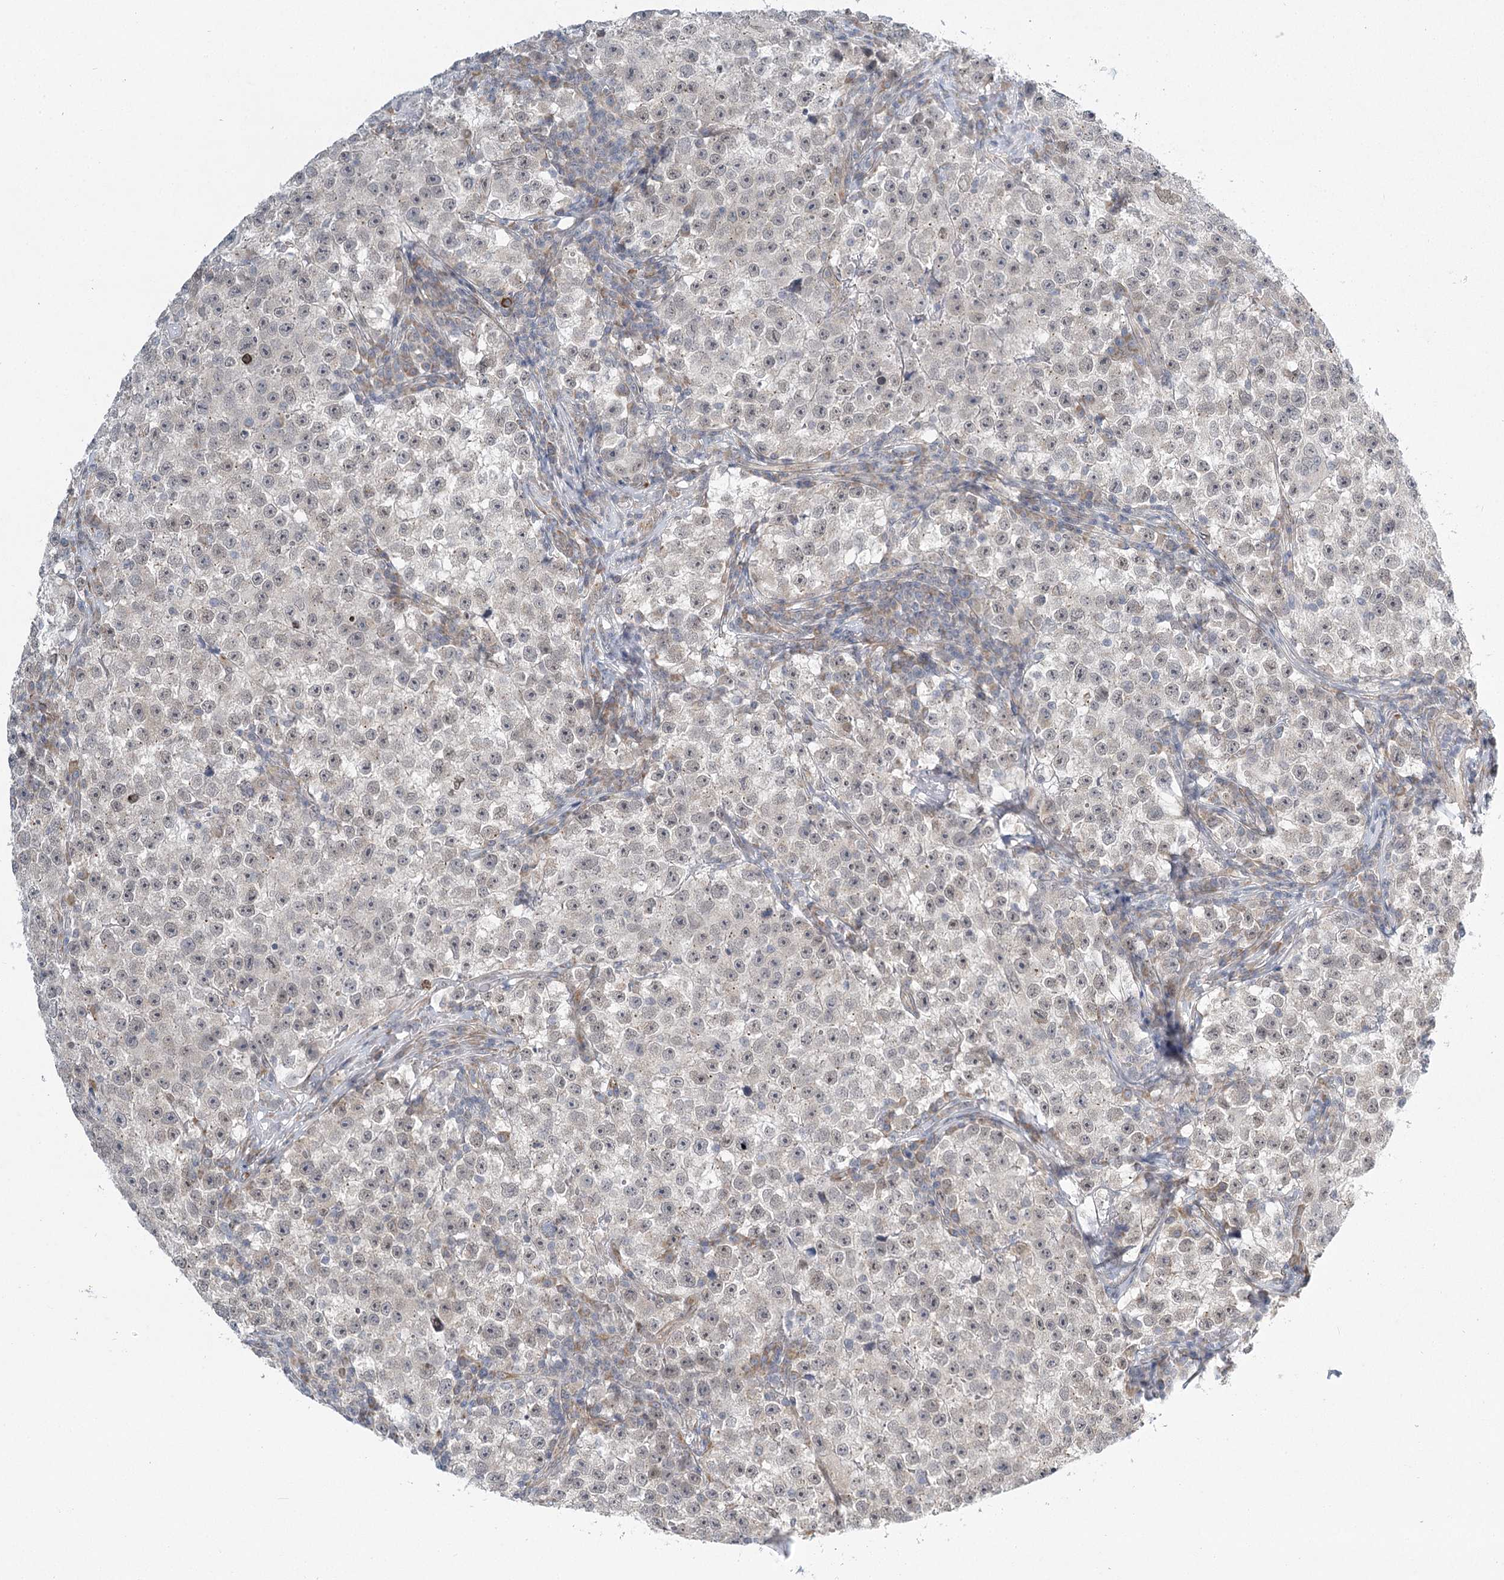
{"staining": {"intensity": "negative", "quantity": "none", "location": "none"}, "tissue": "testis cancer", "cell_type": "Tumor cells", "image_type": "cancer", "snomed": [{"axis": "morphology", "description": "Seminoma, NOS"}, {"axis": "topography", "description": "Testis"}], "caption": "An immunohistochemistry (IHC) histopathology image of testis cancer is shown. There is no staining in tumor cells of testis cancer.", "gene": "MED28", "patient": {"sex": "male", "age": 22}}